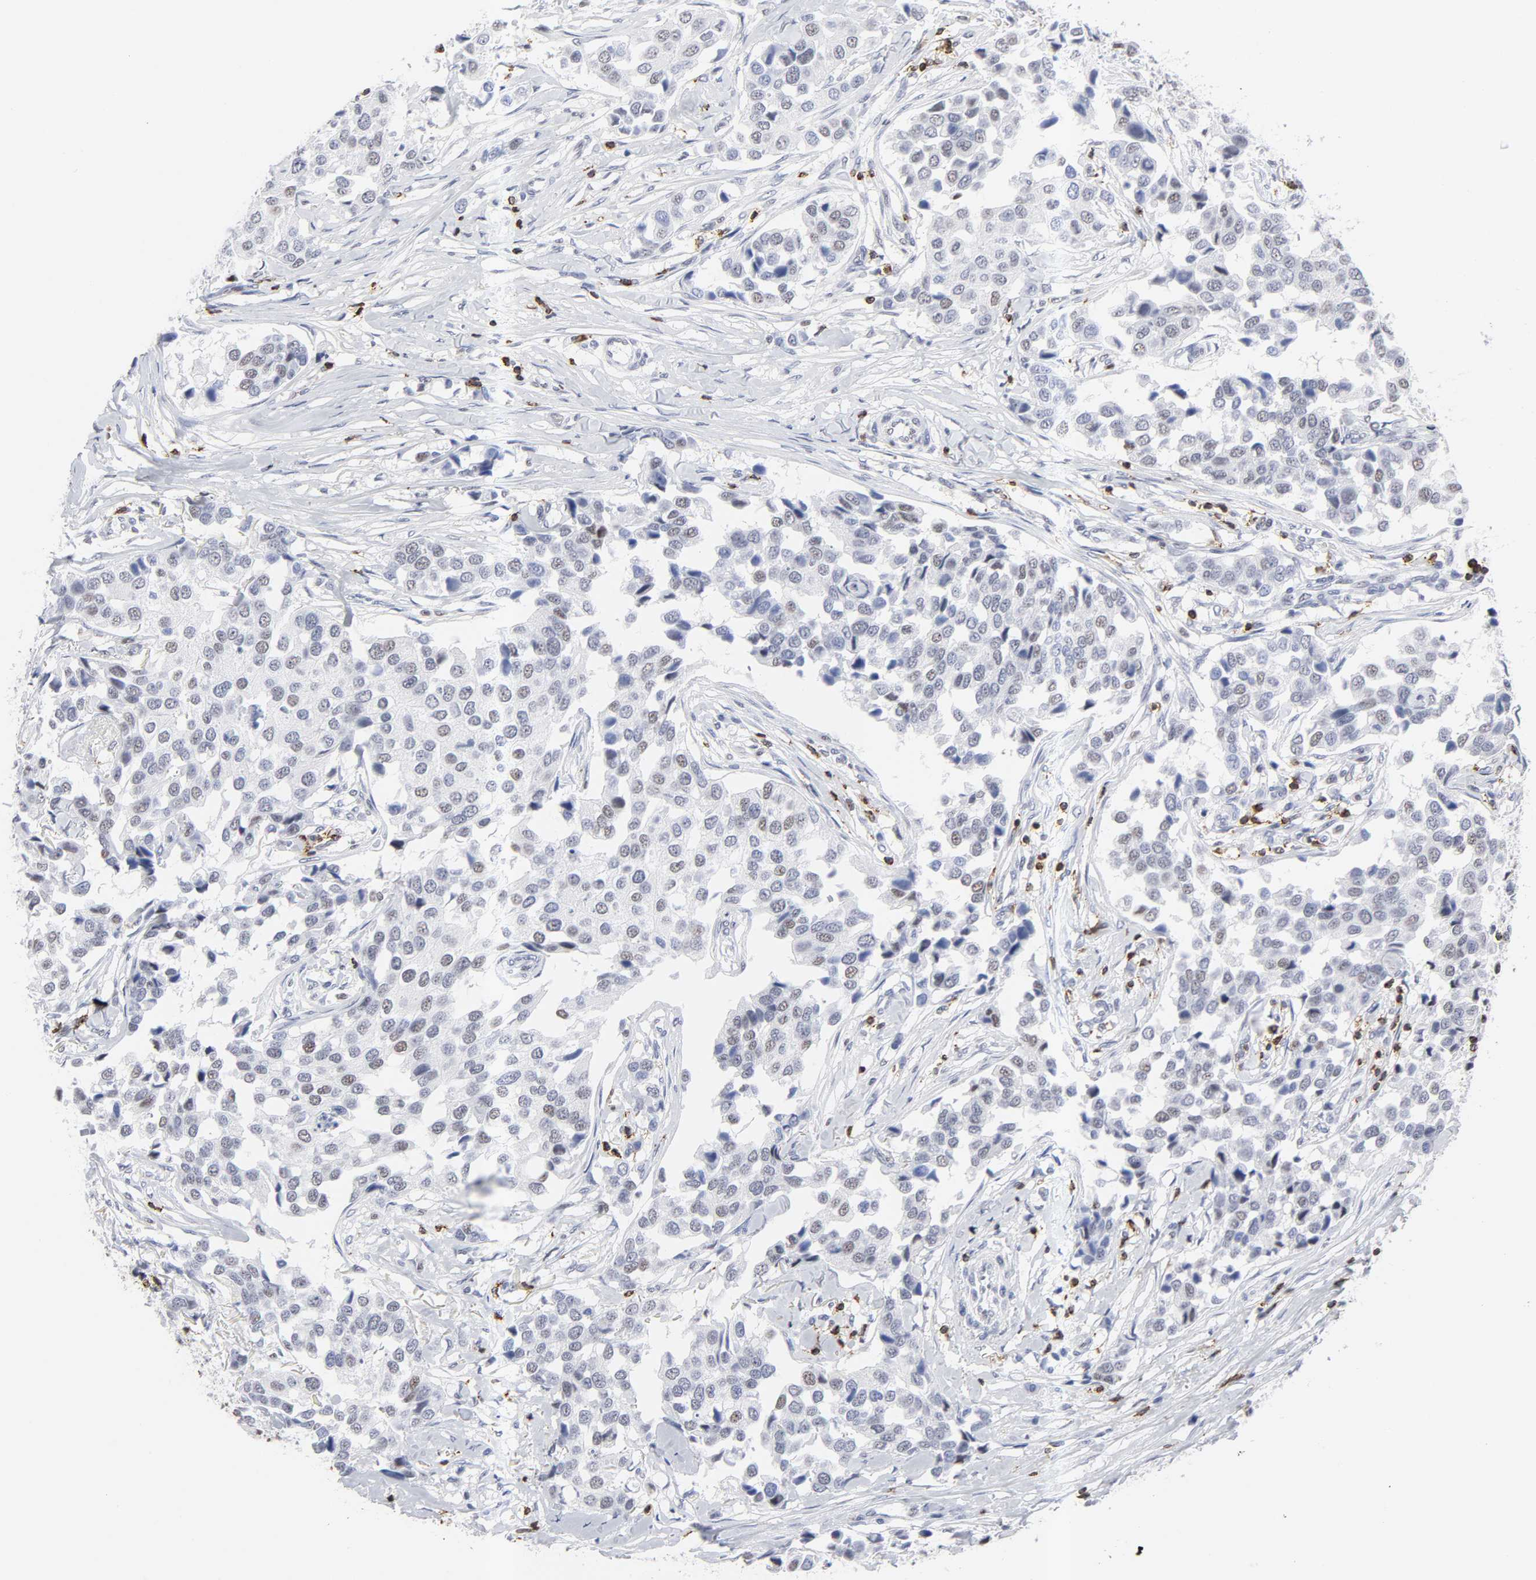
{"staining": {"intensity": "weak", "quantity": "<25%", "location": "nuclear"}, "tissue": "breast cancer", "cell_type": "Tumor cells", "image_type": "cancer", "snomed": [{"axis": "morphology", "description": "Duct carcinoma"}, {"axis": "topography", "description": "Breast"}], "caption": "Immunohistochemical staining of human breast invasive ductal carcinoma demonstrates no significant positivity in tumor cells. (Stains: DAB (3,3'-diaminobenzidine) immunohistochemistry with hematoxylin counter stain, Microscopy: brightfield microscopy at high magnification).", "gene": "CD2", "patient": {"sex": "female", "age": 80}}